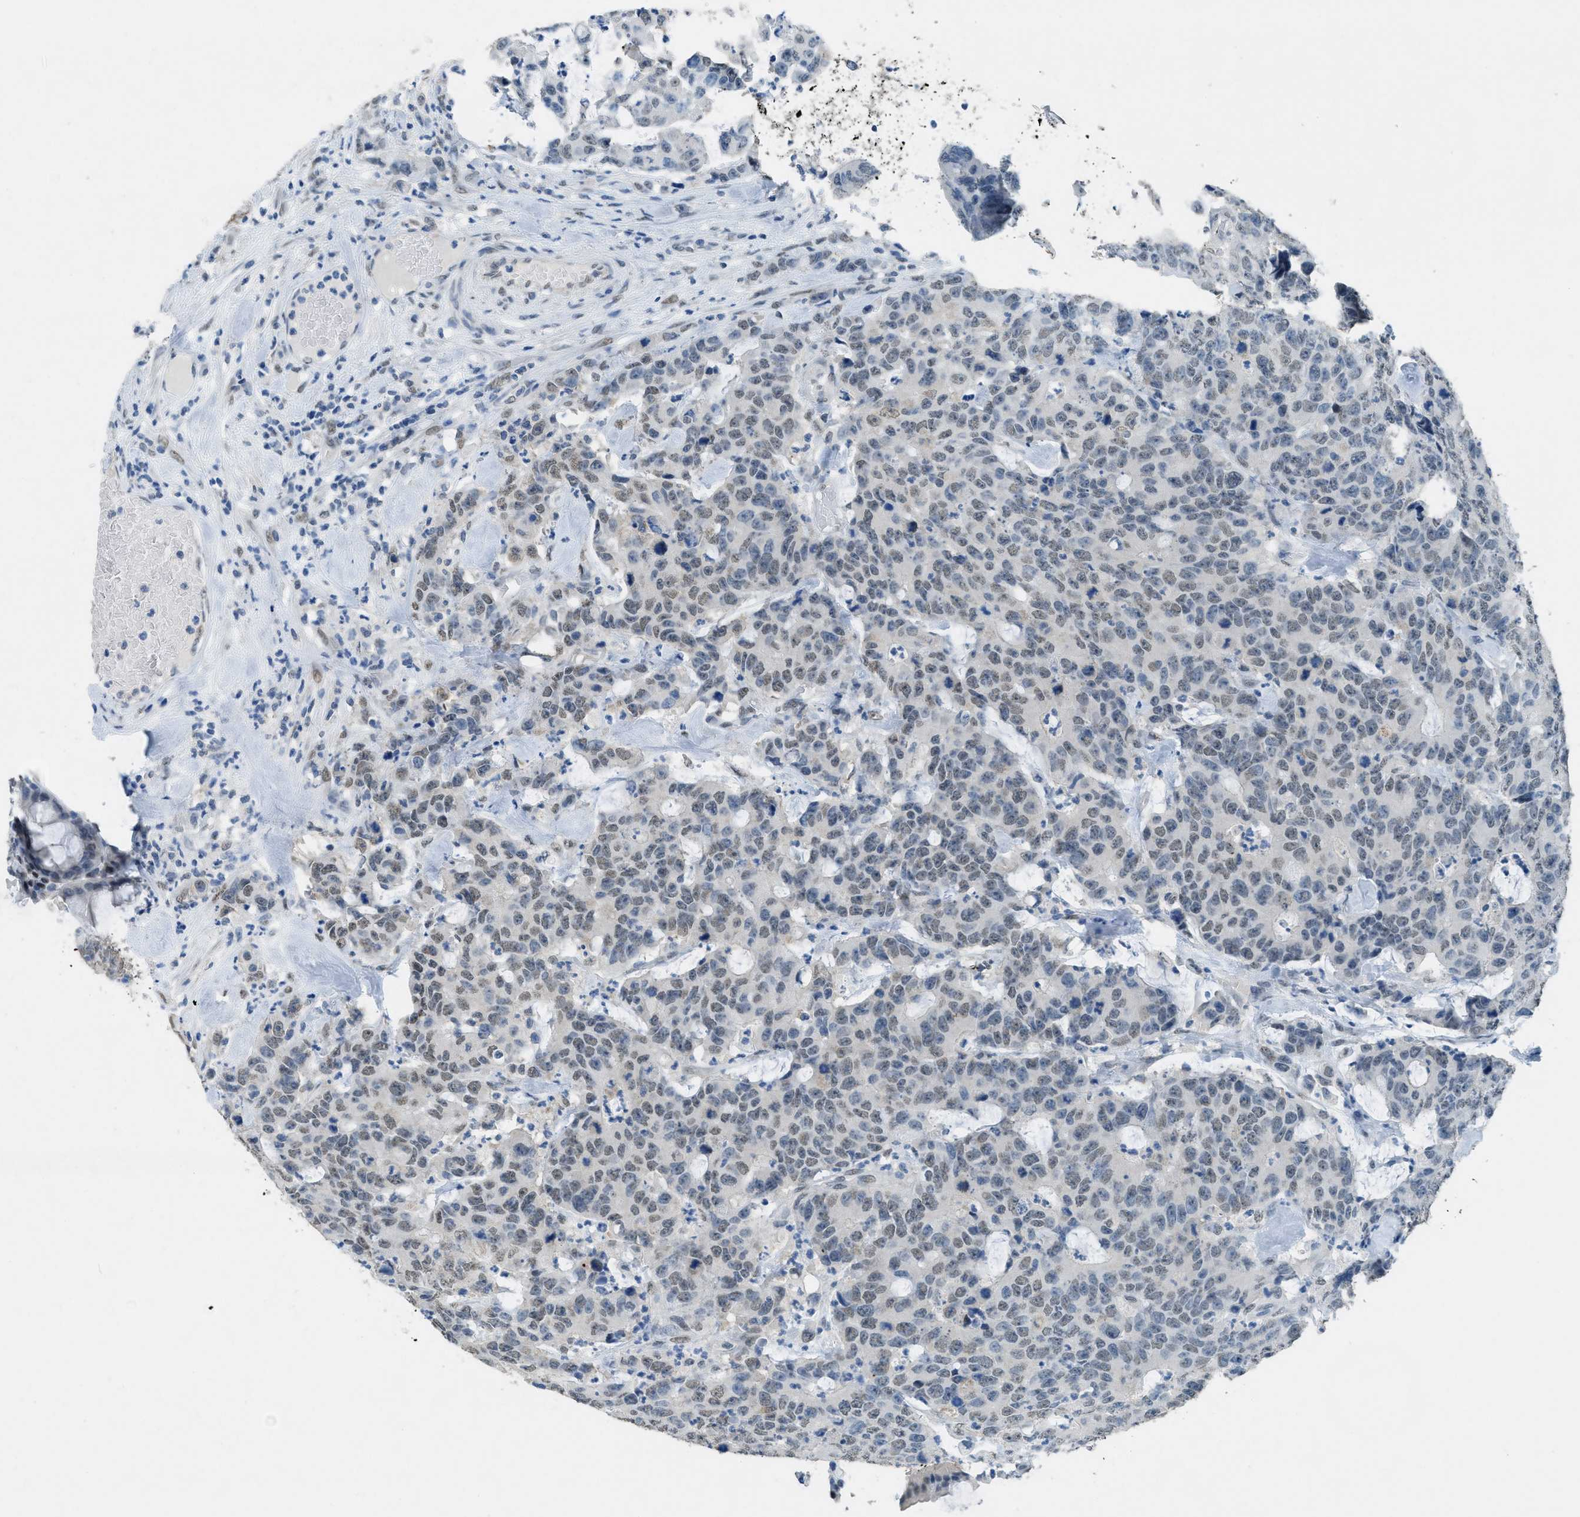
{"staining": {"intensity": "weak", "quantity": "25%-75%", "location": "nuclear"}, "tissue": "colorectal cancer", "cell_type": "Tumor cells", "image_type": "cancer", "snomed": [{"axis": "morphology", "description": "Adenocarcinoma, NOS"}, {"axis": "topography", "description": "Colon"}], "caption": "Protein staining exhibits weak nuclear positivity in approximately 25%-75% of tumor cells in adenocarcinoma (colorectal).", "gene": "TTC13", "patient": {"sex": "female", "age": 86}}